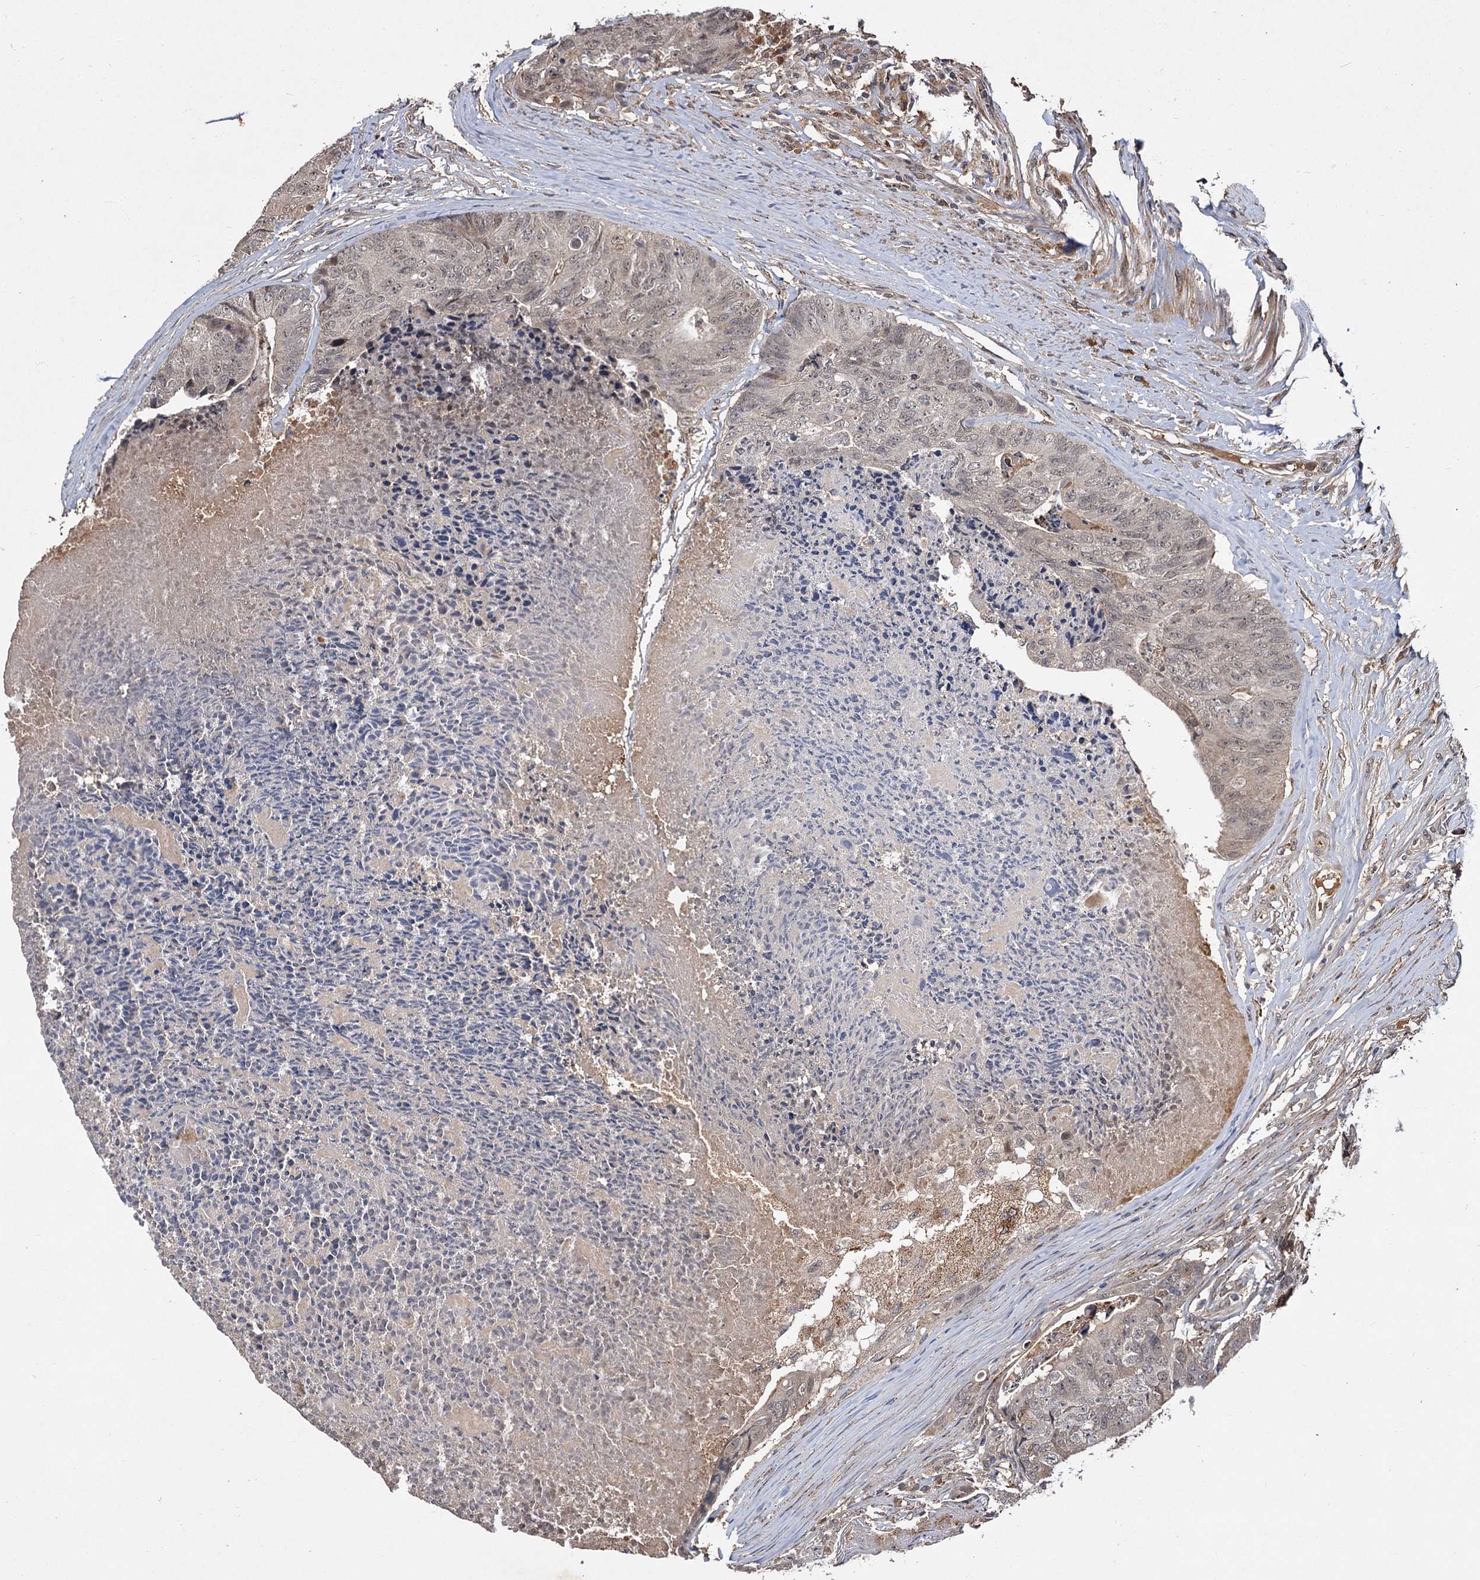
{"staining": {"intensity": "negative", "quantity": "none", "location": "none"}, "tissue": "colorectal cancer", "cell_type": "Tumor cells", "image_type": "cancer", "snomed": [{"axis": "morphology", "description": "Adenocarcinoma, NOS"}, {"axis": "topography", "description": "Colon"}], "caption": "A micrograph of colorectal cancer stained for a protein reveals no brown staining in tumor cells.", "gene": "MBD6", "patient": {"sex": "female", "age": 67}}